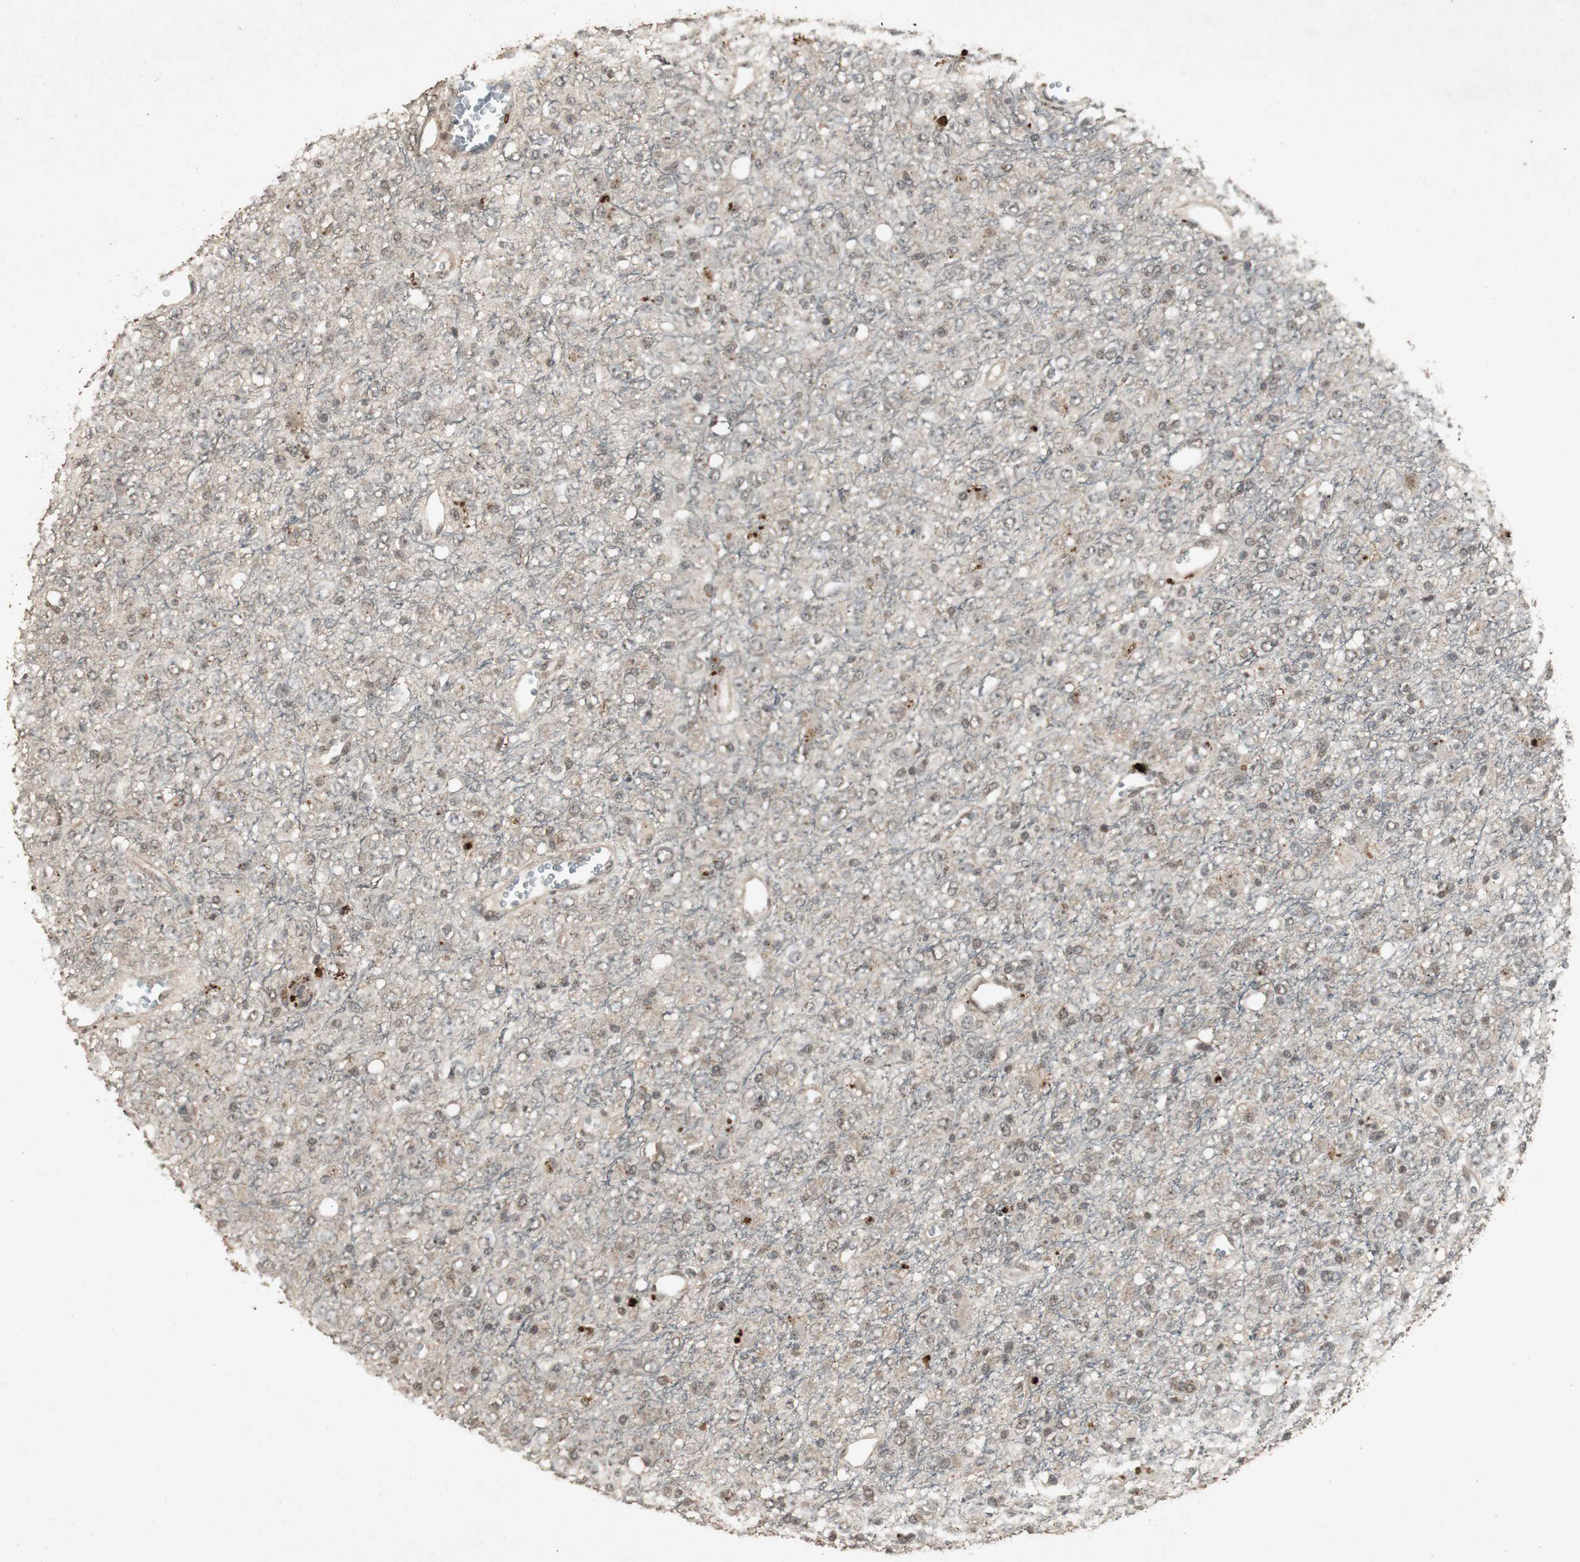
{"staining": {"intensity": "weak", "quantity": "25%-75%", "location": "cytoplasmic/membranous,nuclear"}, "tissue": "glioma", "cell_type": "Tumor cells", "image_type": "cancer", "snomed": [{"axis": "morphology", "description": "Glioma, malignant, High grade"}, {"axis": "topography", "description": "pancreas cauda"}], "caption": "Human glioma stained for a protein (brown) reveals weak cytoplasmic/membranous and nuclear positive expression in about 25%-75% of tumor cells.", "gene": "EMX1", "patient": {"sex": "male", "age": 60}}